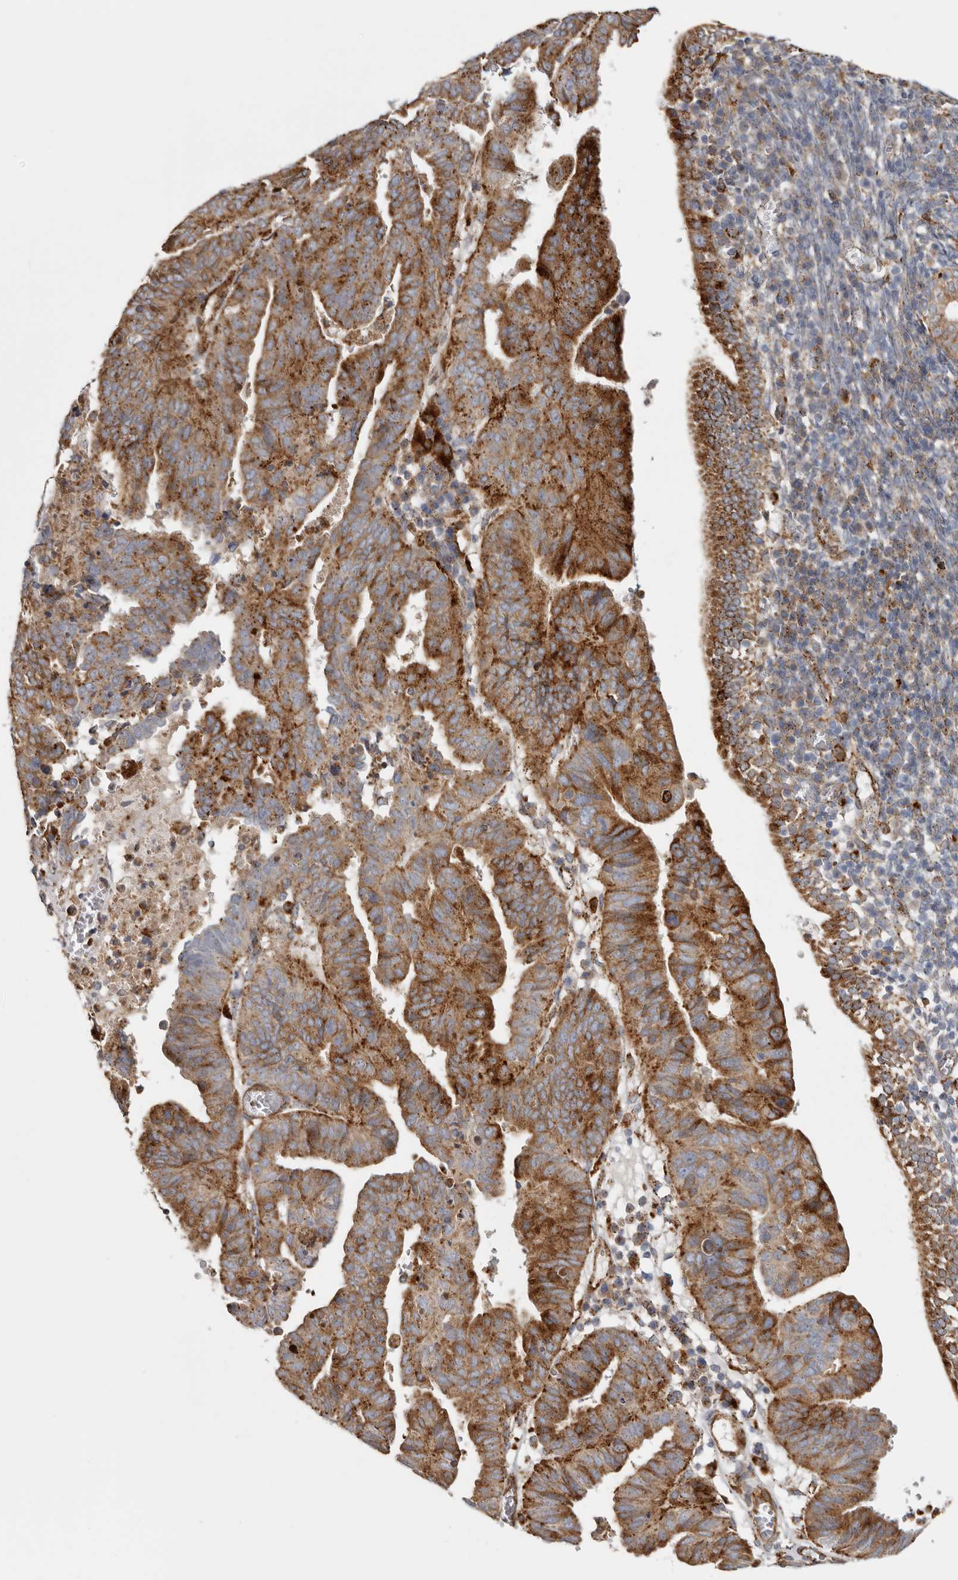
{"staining": {"intensity": "strong", "quantity": ">75%", "location": "cytoplasmic/membranous"}, "tissue": "endometrial cancer", "cell_type": "Tumor cells", "image_type": "cancer", "snomed": [{"axis": "morphology", "description": "Adenocarcinoma, NOS"}, {"axis": "topography", "description": "Uterus"}], "caption": "Immunohistochemistry histopathology image of neoplastic tissue: endometrial adenocarcinoma stained using IHC shows high levels of strong protein expression localized specifically in the cytoplasmic/membranous of tumor cells, appearing as a cytoplasmic/membranous brown color.", "gene": "GRN", "patient": {"sex": "female", "age": 77}}